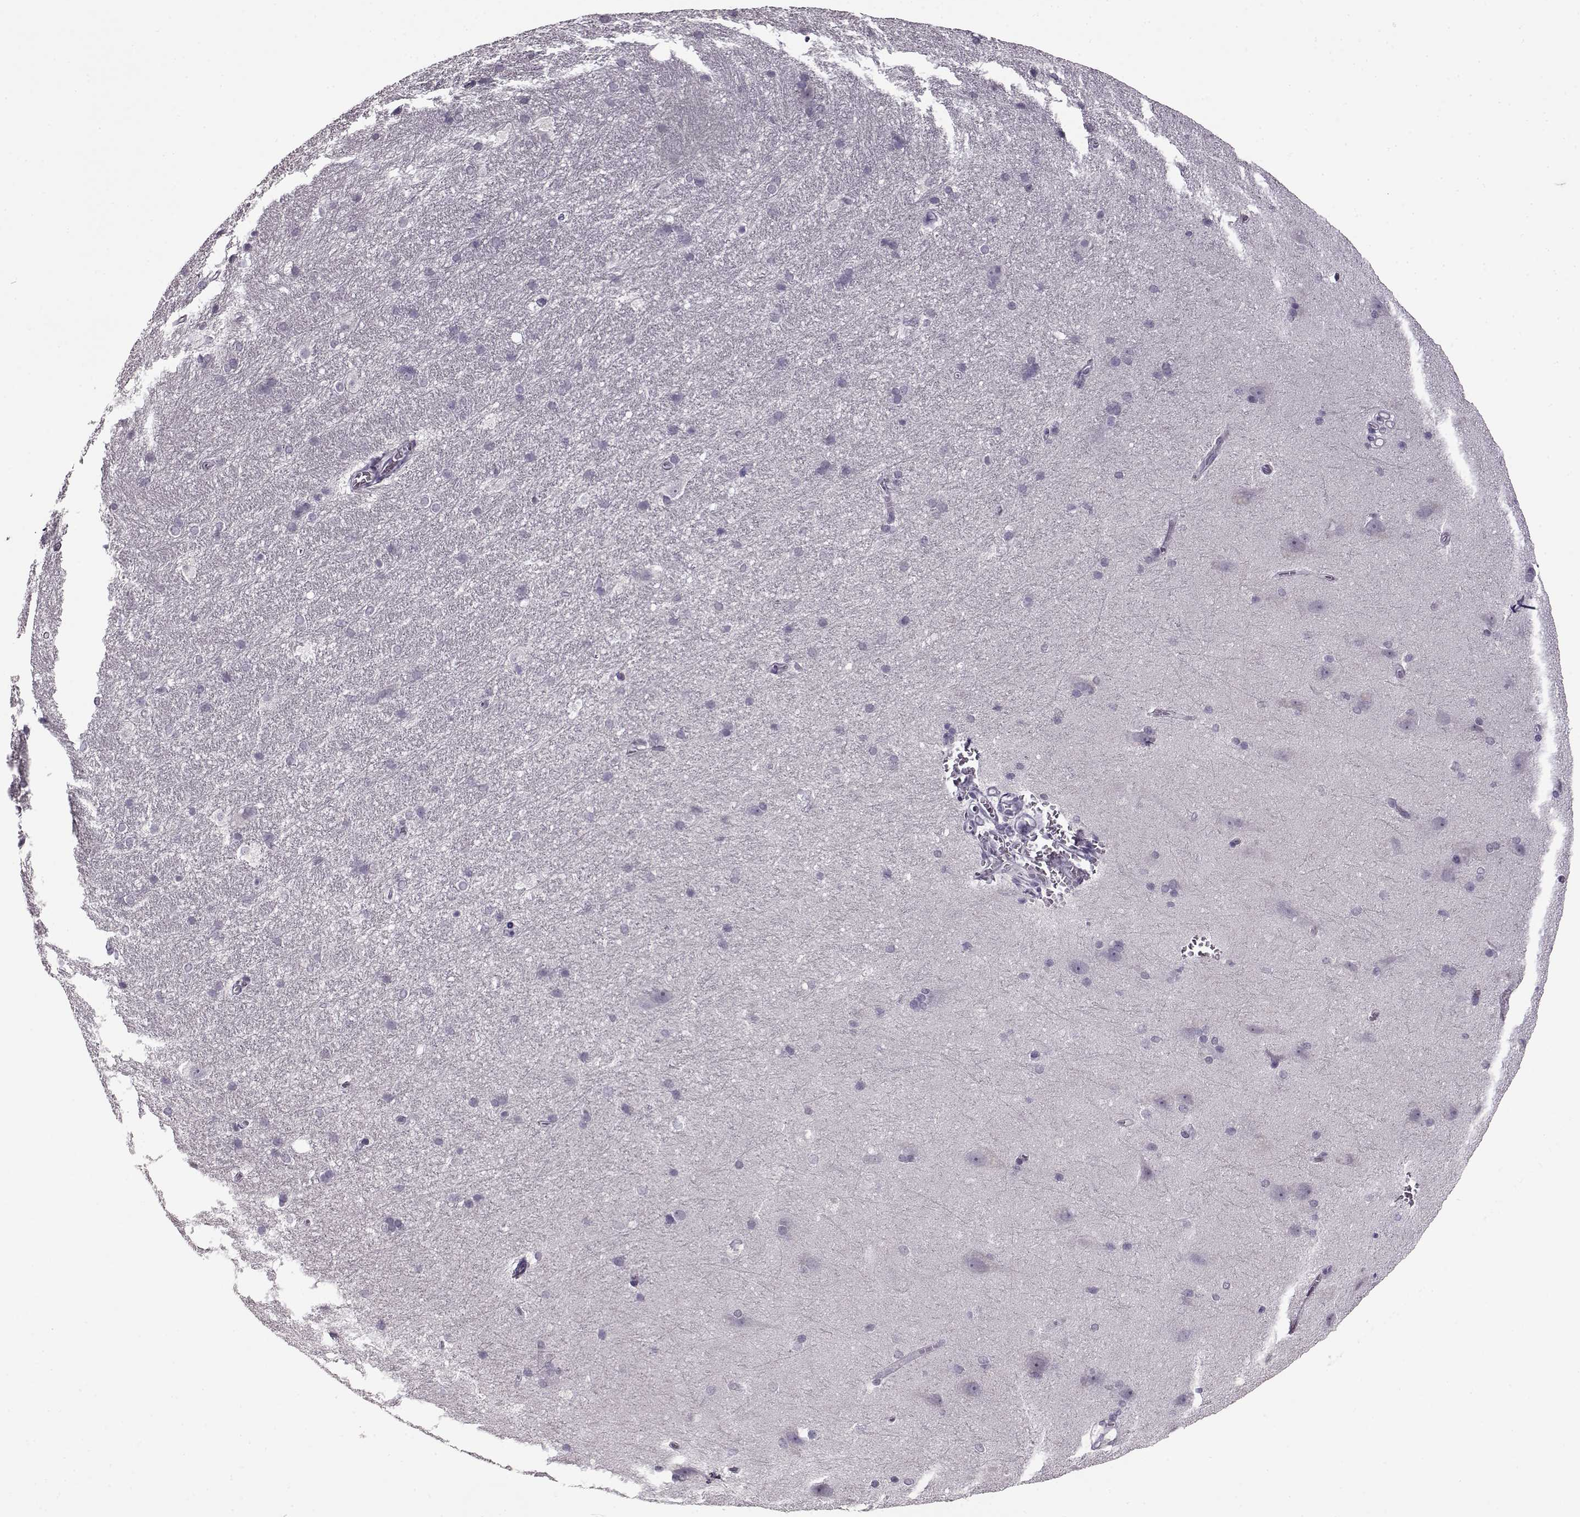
{"staining": {"intensity": "negative", "quantity": "none", "location": "none"}, "tissue": "hippocampus", "cell_type": "Glial cells", "image_type": "normal", "snomed": [{"axis": "morphology", "description": "Normal tissue, NOS"}, {"axis": "topography", "description": "Cerebral cortex"}, {"axis": "topography", "description": "Hippocampus"}], "caption": "Normal hippocampus was stained to show a protein in brown. There is no significant positivity in glial cells. Nuclei are stained in blue.", "gene": "FSHB", "patient": {"sex": "female", "age": 19}}